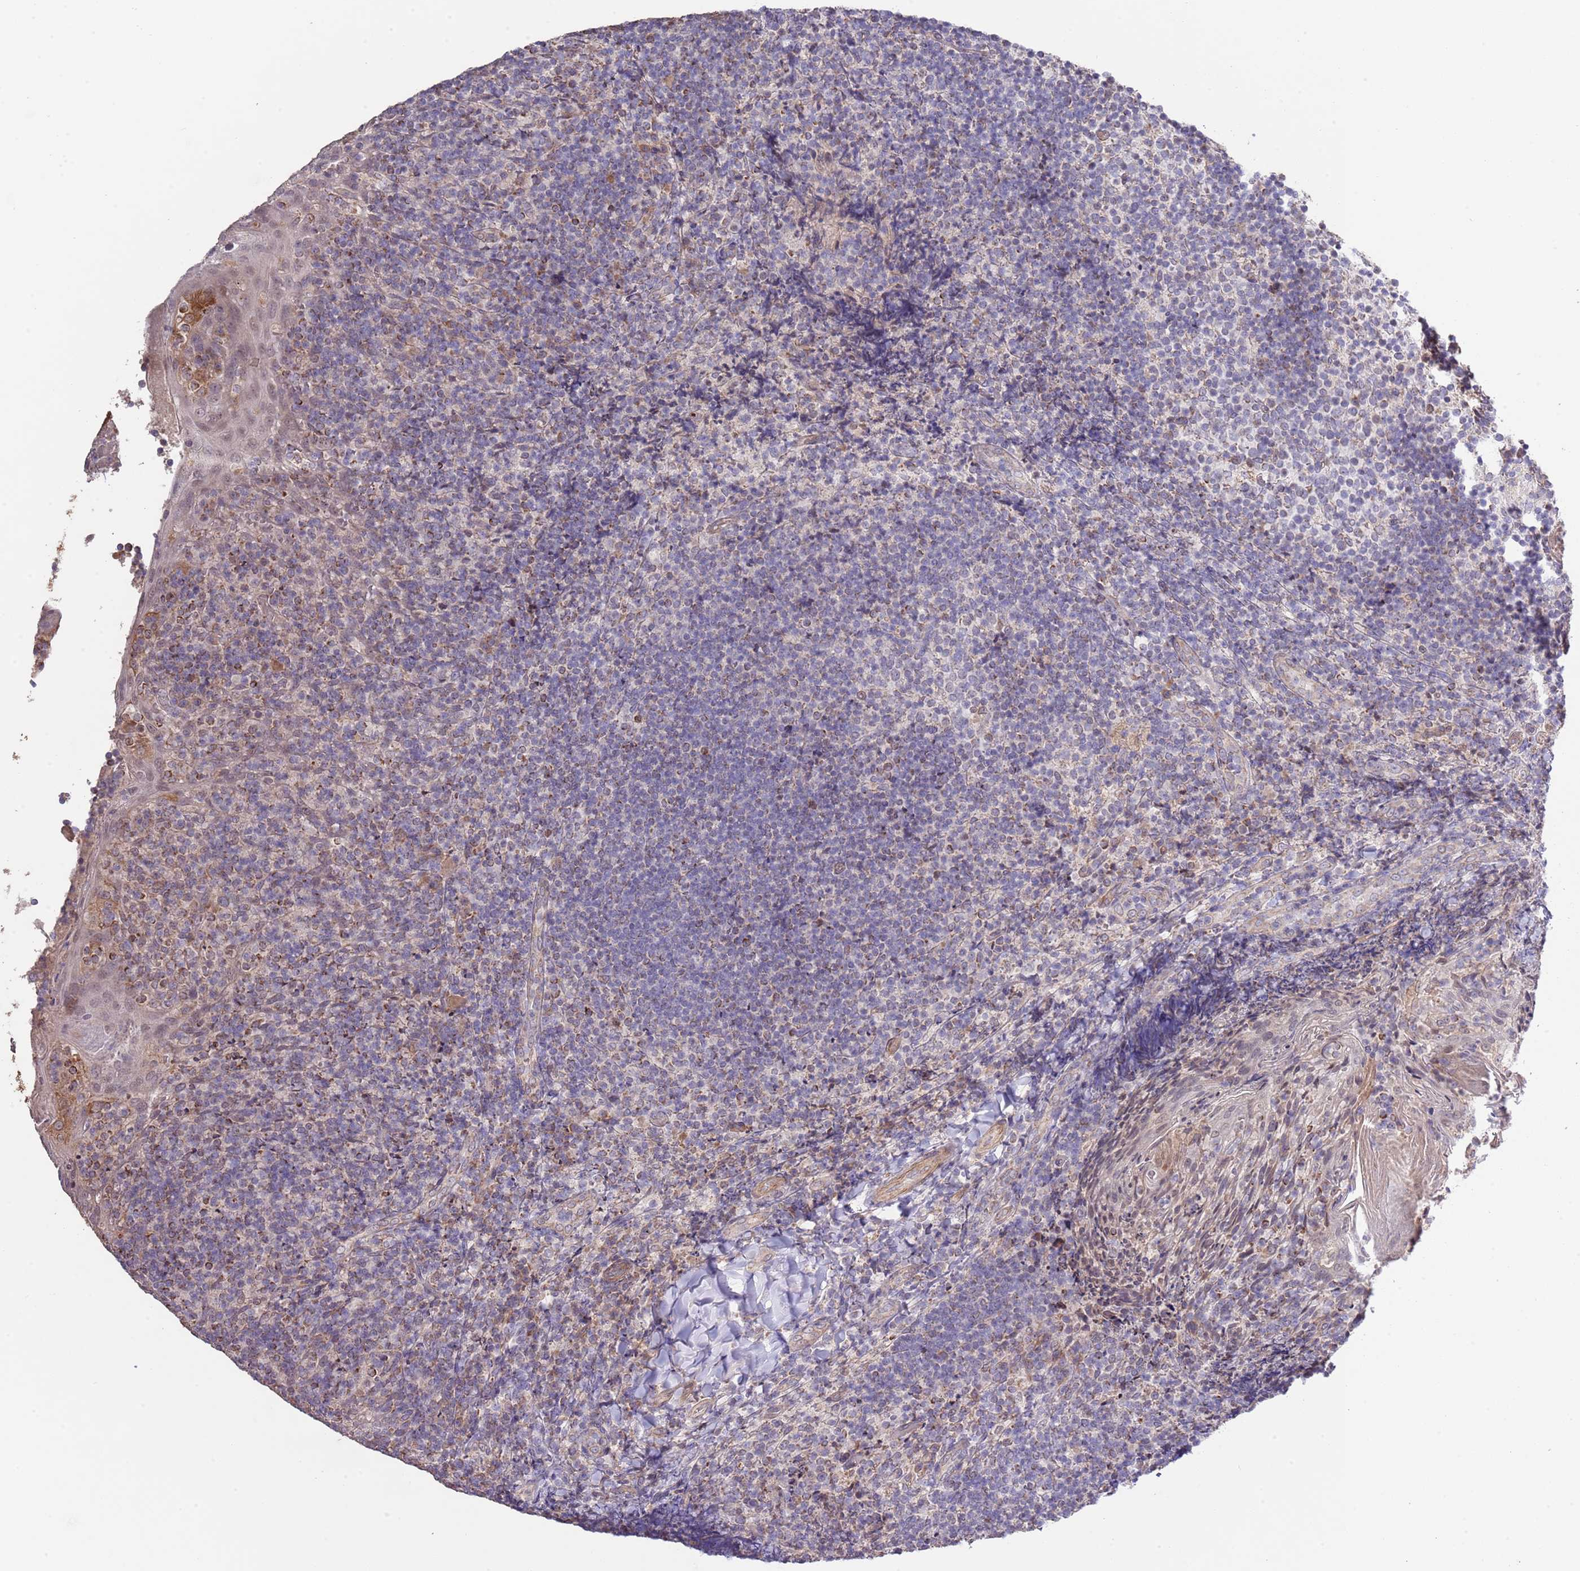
{"staining": {"intensity": "moderate", "quantity": "<25%", "location": "cytoplasmic/membranous"}, "tissue": "tonsil", "cell_type": "Germinal center cells", "image_type": "normal", "snomed": [{"axis": "morphology", "description": "Normal tissue, NOS"}, {"axis": "topography", "description": "Tonsil"}], "caption": "High-magnification brightfield microscopy of benign tonsil stained with DAB (3,3'-diaminobenzidine) (brown) and counterstained with hematoxylin (blue). germinal center cells exhibit moderate cytoplasmic/membranous positivity is present in approximately<25% of cells. (IHC, brightfield microscopy, high magnification).", "gene": "IVD", "patient": {"sex": "female", "age": 10}}